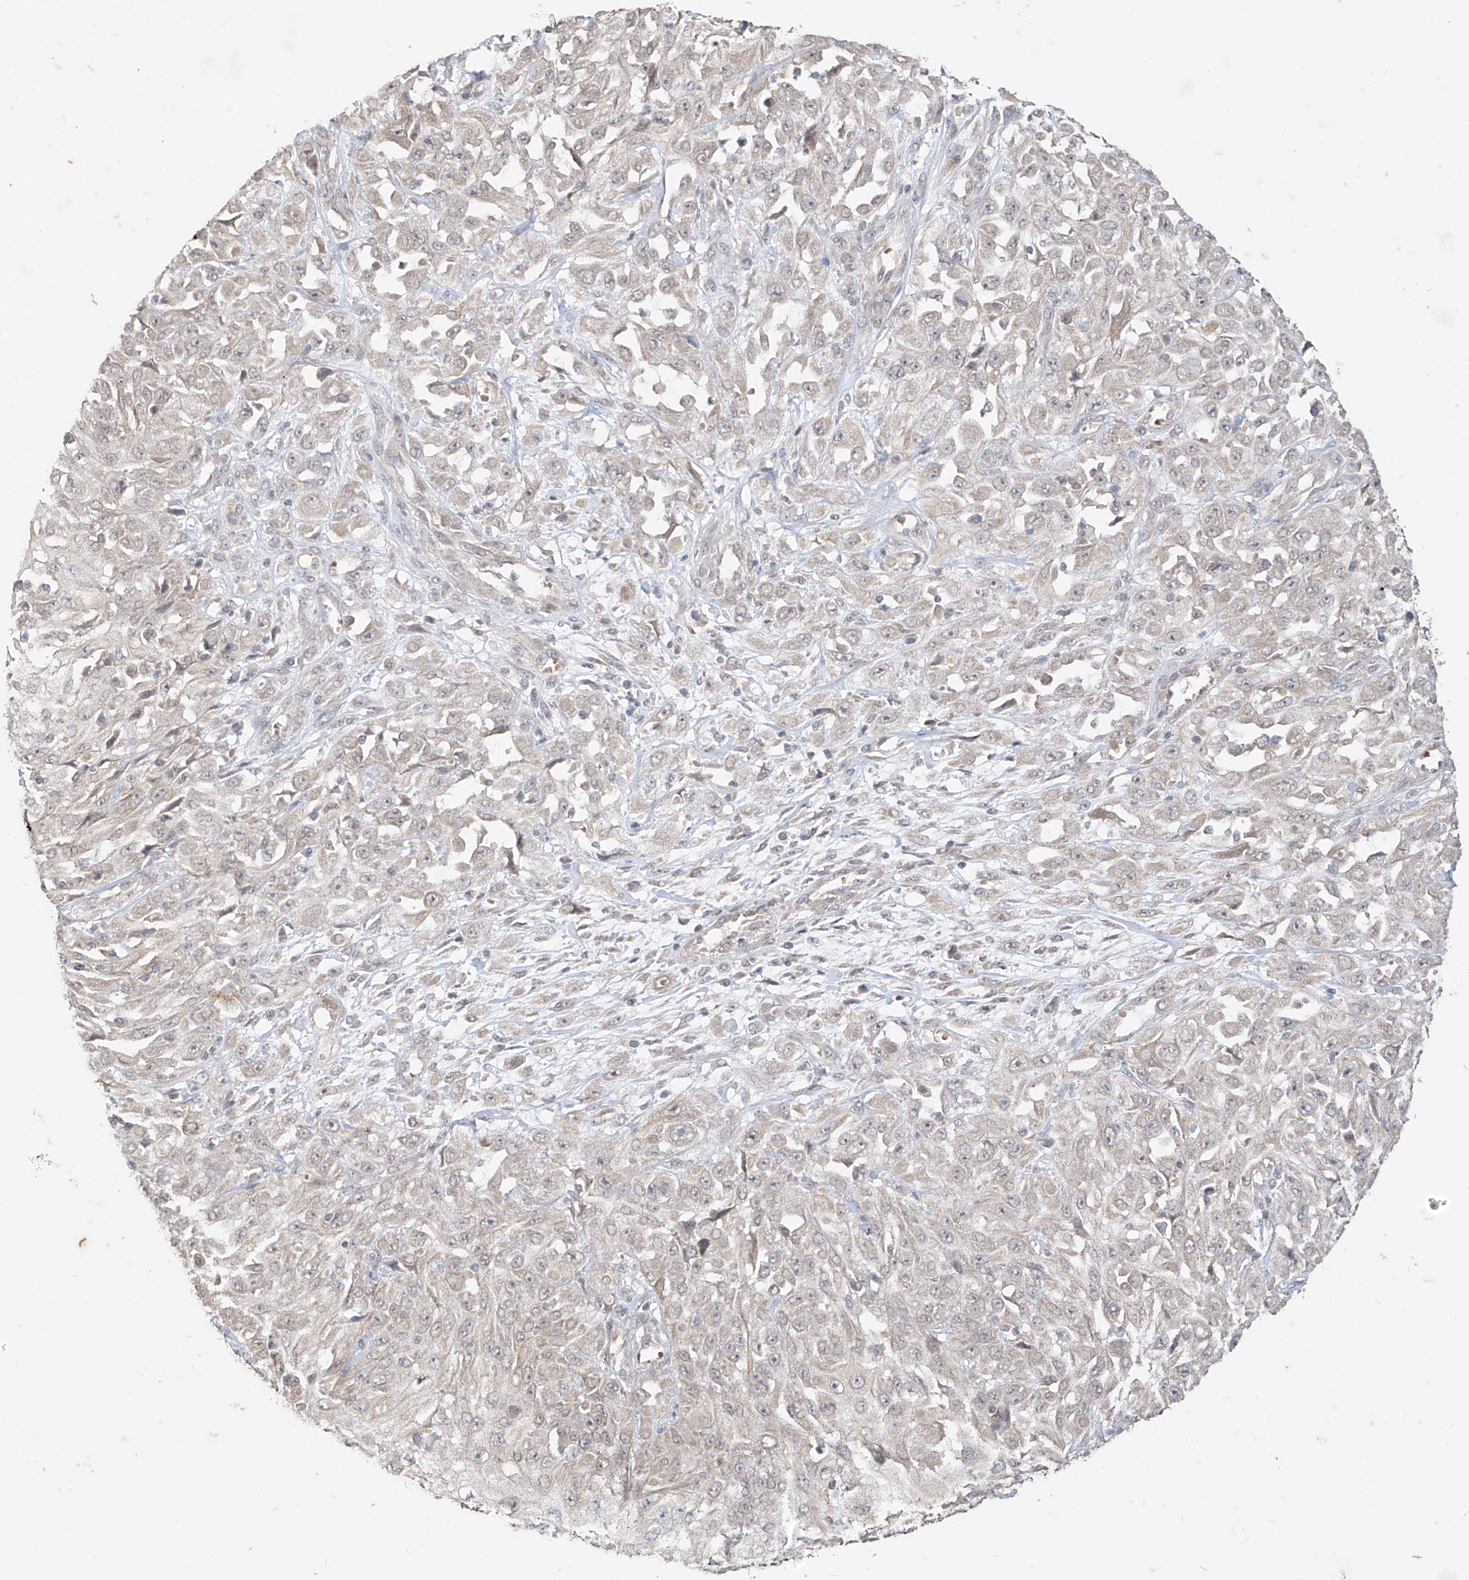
{"staining": {"intensity": "negative", "quantity": "none", "location": "none"}, "tissue": "skin cancer", "cell_type": "Tumor cells", "image_type": "cancer", "snomed": [{"axis": "morphology", "description": "Squamous cell carcinoma, NOS"}, {"axis": "morphology", "description": "Squamous cell carcinoma, metastatic, NOS"}, {"axis": "topography", "description": "Skin"}, {"axis": "topography", "description": "Lymph node"}], "caption": "Tumor cells are negative for protein expression in human skin cancer (metastatic squamous cell carcinoma). (DAB IHC with hematoxylin counter stain).", "gene": "MTUS2", "patient": {"sex": "male", "age": 75}}